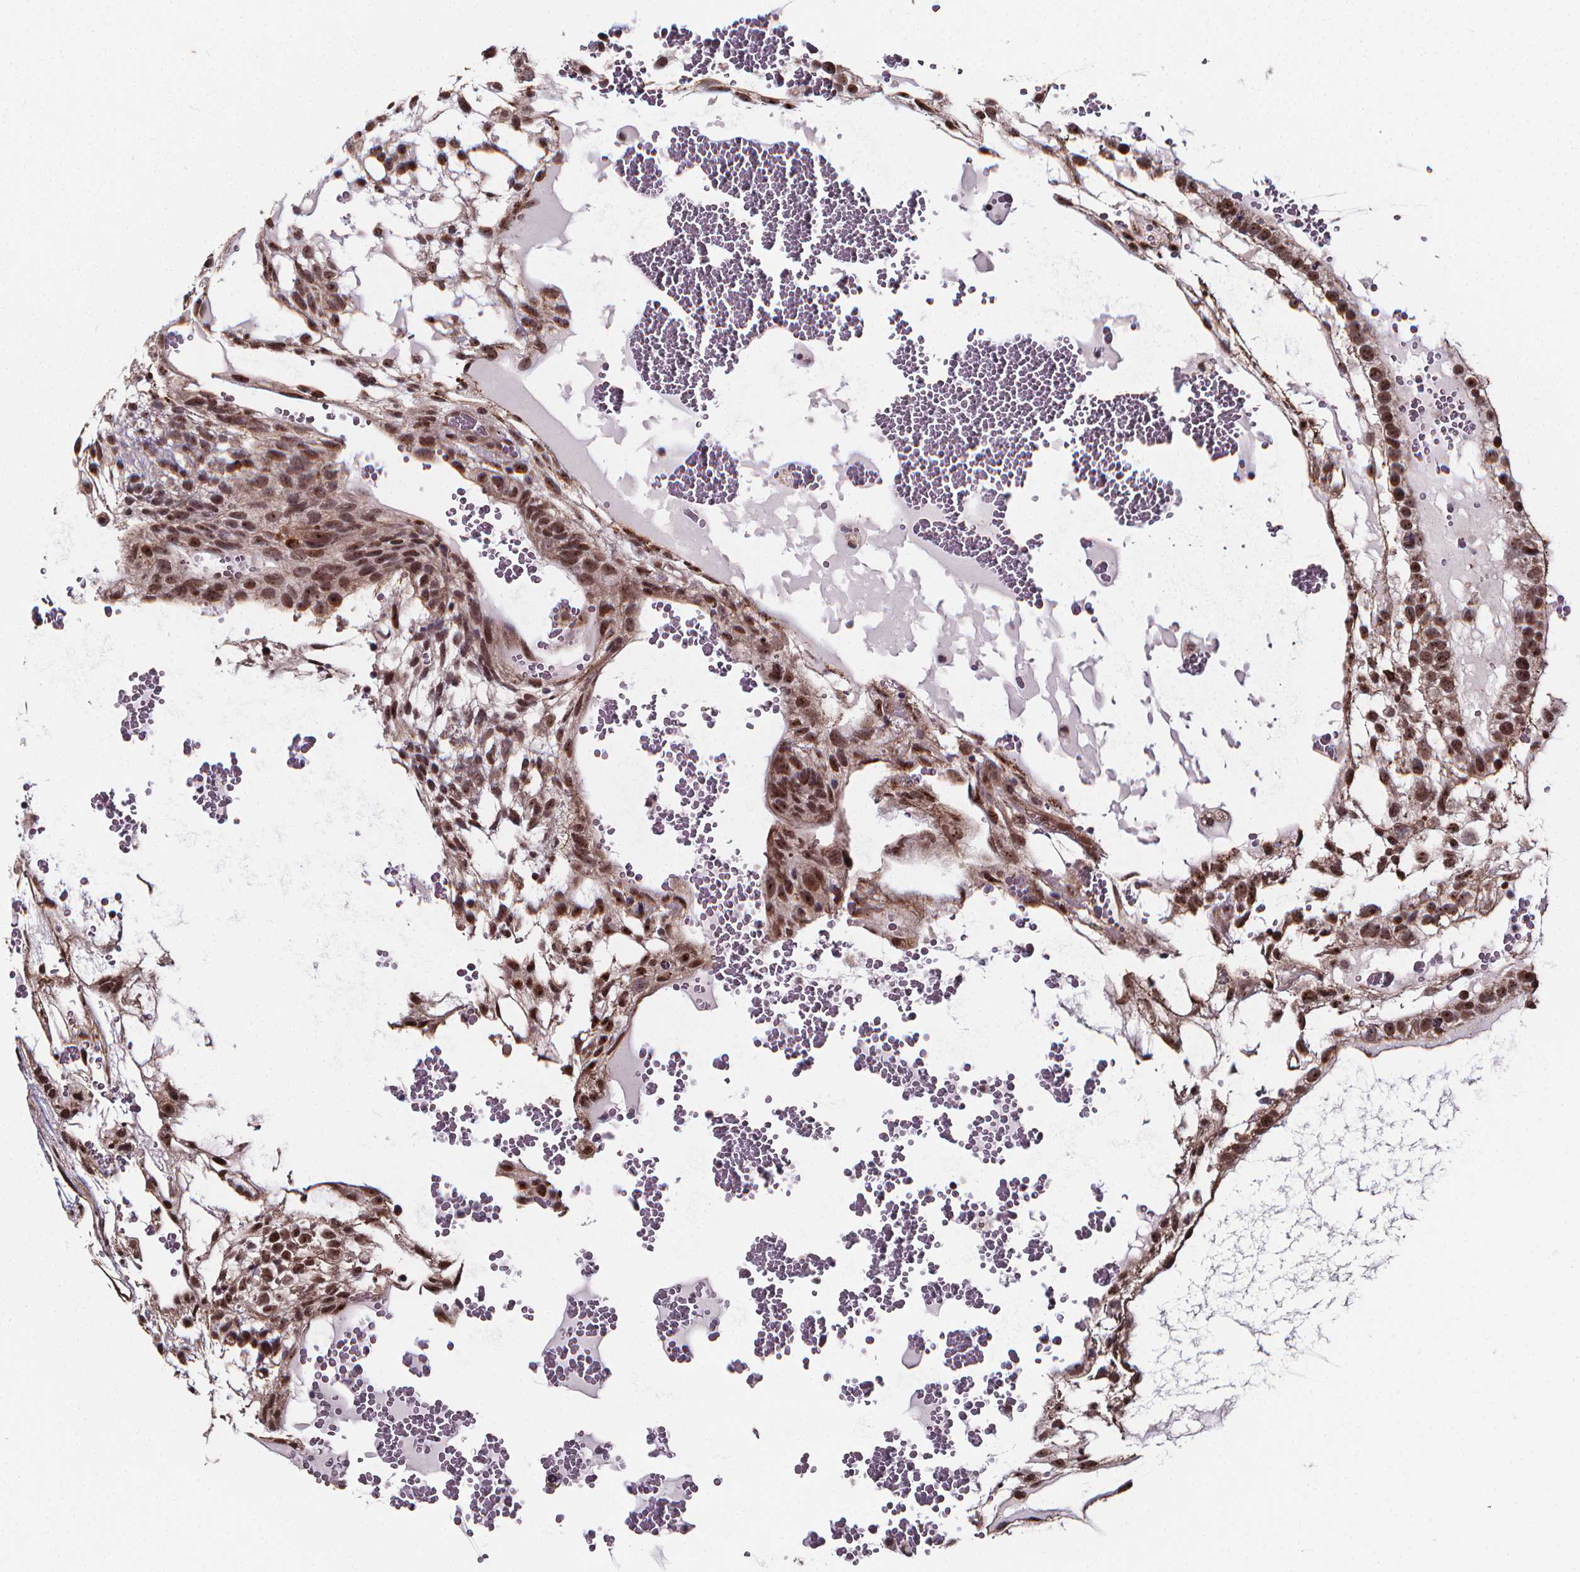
{"staining": {"intensity": "moderate", "quantity": ">75%", "location": "cytoplasmic/membranous,nuclear"}, "tissue": "testis cancer", "cell_type": "Tumor cells", "image_type": "cancer", "snomed": [{"axis": "morphology", "description": "Normal tissue, NOS"}, {"axis": "morphology", "description": "Carcinoma, Embryonal, NOS"}, {"axis": "topography", "description": "Testis"}], "caption": "IHC image of neoplastic tissue: testis embryonal carcinoma stained using immunohistochemistry (IHC) shows medium levels of moderate protein expression localized specifically in the cytoplasmic/membranous and nuclear of tumor cells, appearing as a cytoplasmic/membranous and nuclear brown color.", "gene": "DDIT3", "patient": {"sex": "male", "age": 32}}